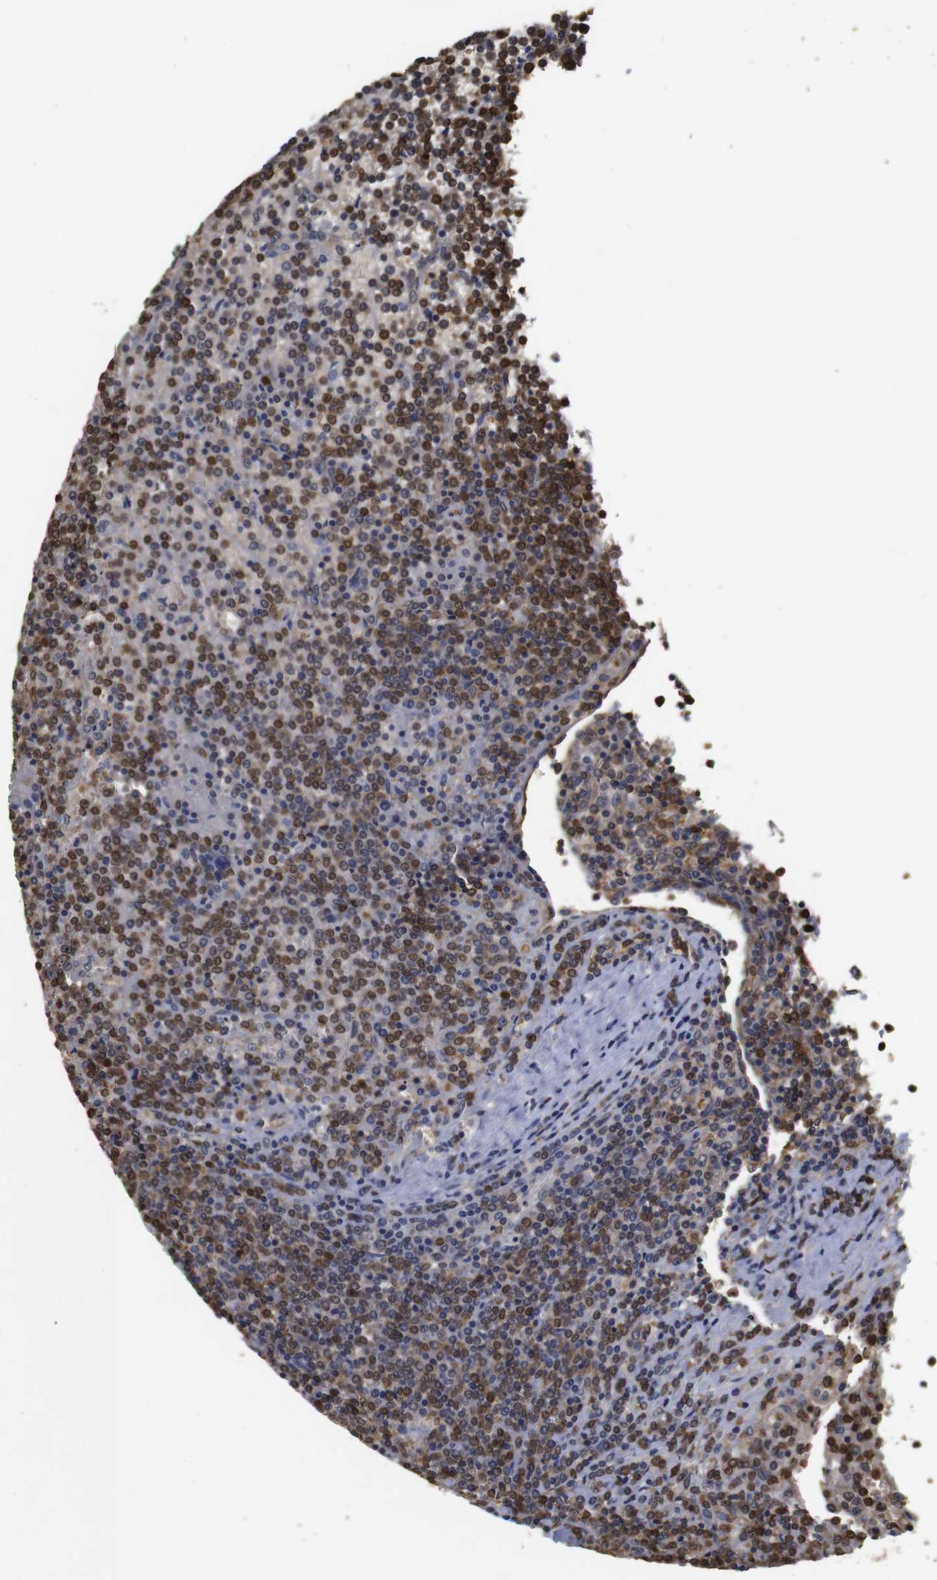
{"staining": {"intensity": "strong", "quantity": ">75%", "location": "cytoplasmic/membranous,nuclear"}, "tissue": "lymphoma", "cell_type": "Tumor cells", "image_type": "cancer", "snomed": [{"axis": "morphology", "description": "Malignant lymphoma, non-Hodgkin's type, Low grade"}, {"axis": "topography", "description": "Spleen"}], "caption": "This photomicrograph displays immunohistochemistry (IHC) staining of human lymphoma, with high strong cytoplasmic/membranous and nuclear staining in about >75% of tumor cells.", "gene": "SUMO3", "patient": {"sex": "female", "age": 19}}